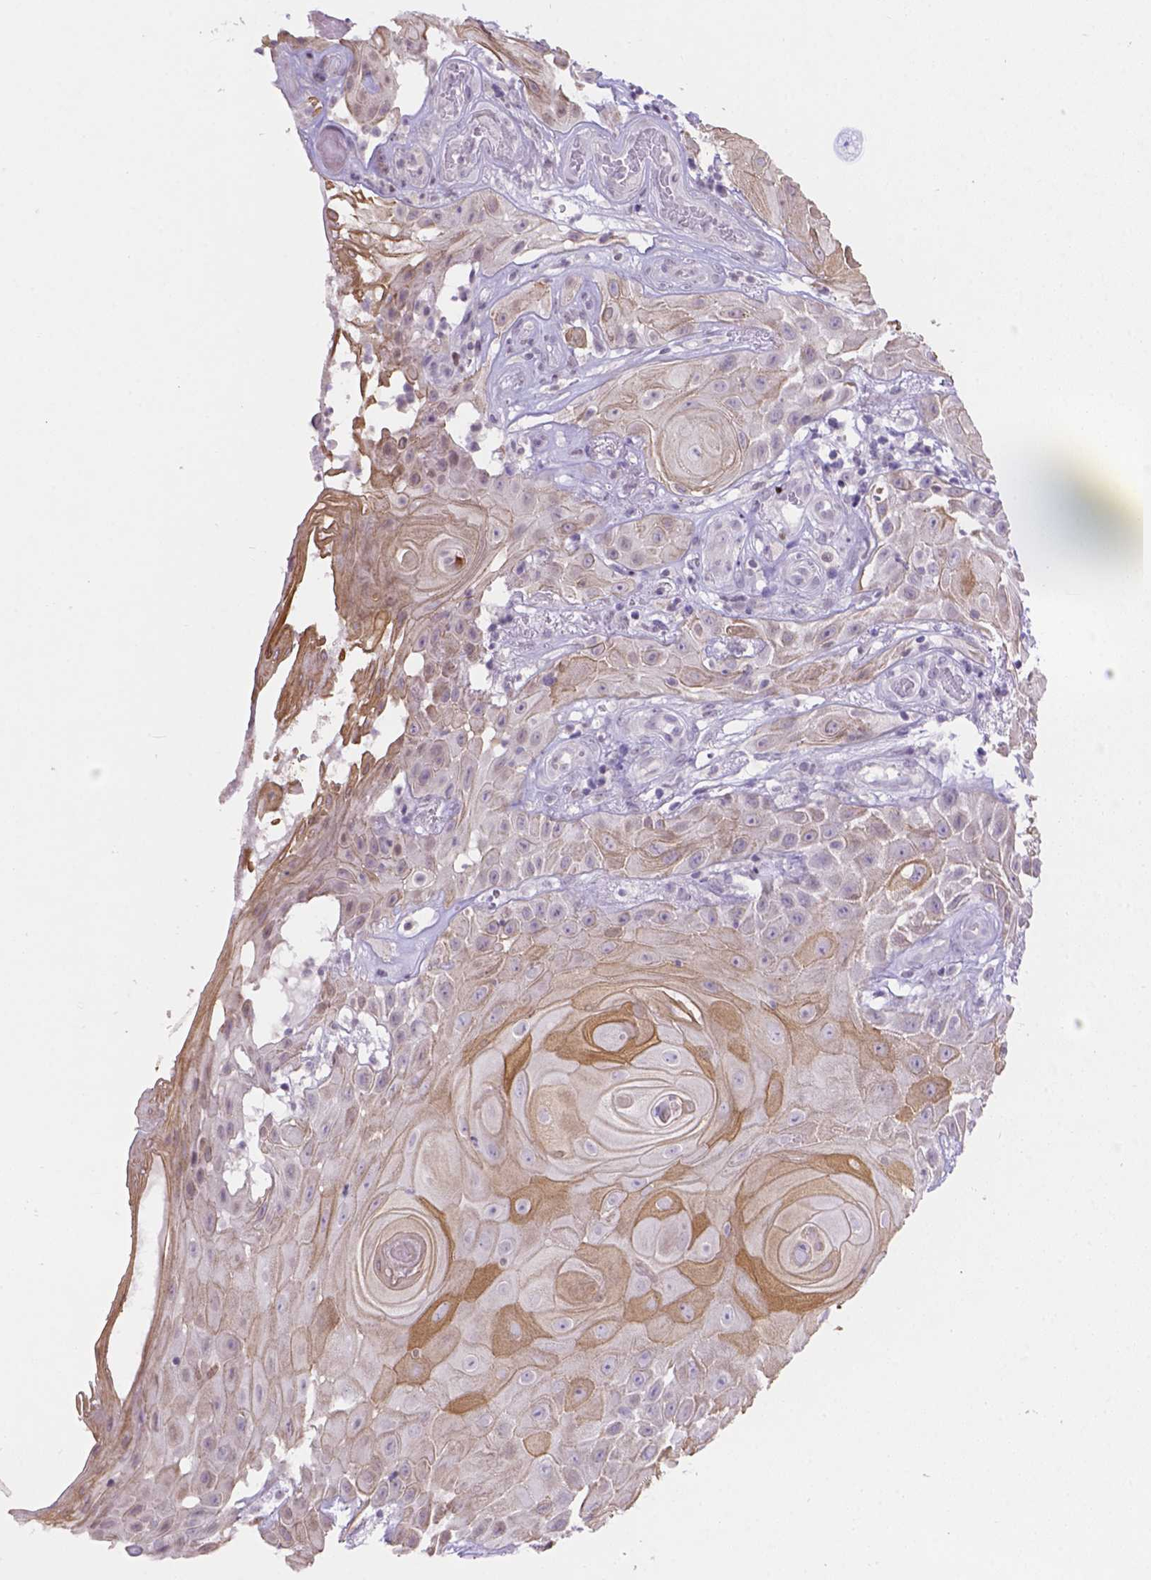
{"staining": {"intensity": "weak", "quantity": "<25%", "location": "cytoplasmic/membranous"}, "tissue": "skin cancer", "cell_type": "Tumor cells", "image_type": "cancer", "snomed": [{"axis": "morphology", "description": "Squamous cell carcinoma, NOS"}, {"axis": "topography", "description": "Skin"}], "caption": "This image is of skin cancer stained with IHC to label a protein in brown with the nuclei are counter-stained blue. There is no positivity in tumor cells.", "gene": "DMWD", "patient": {"sex": "male", "age": 62}}